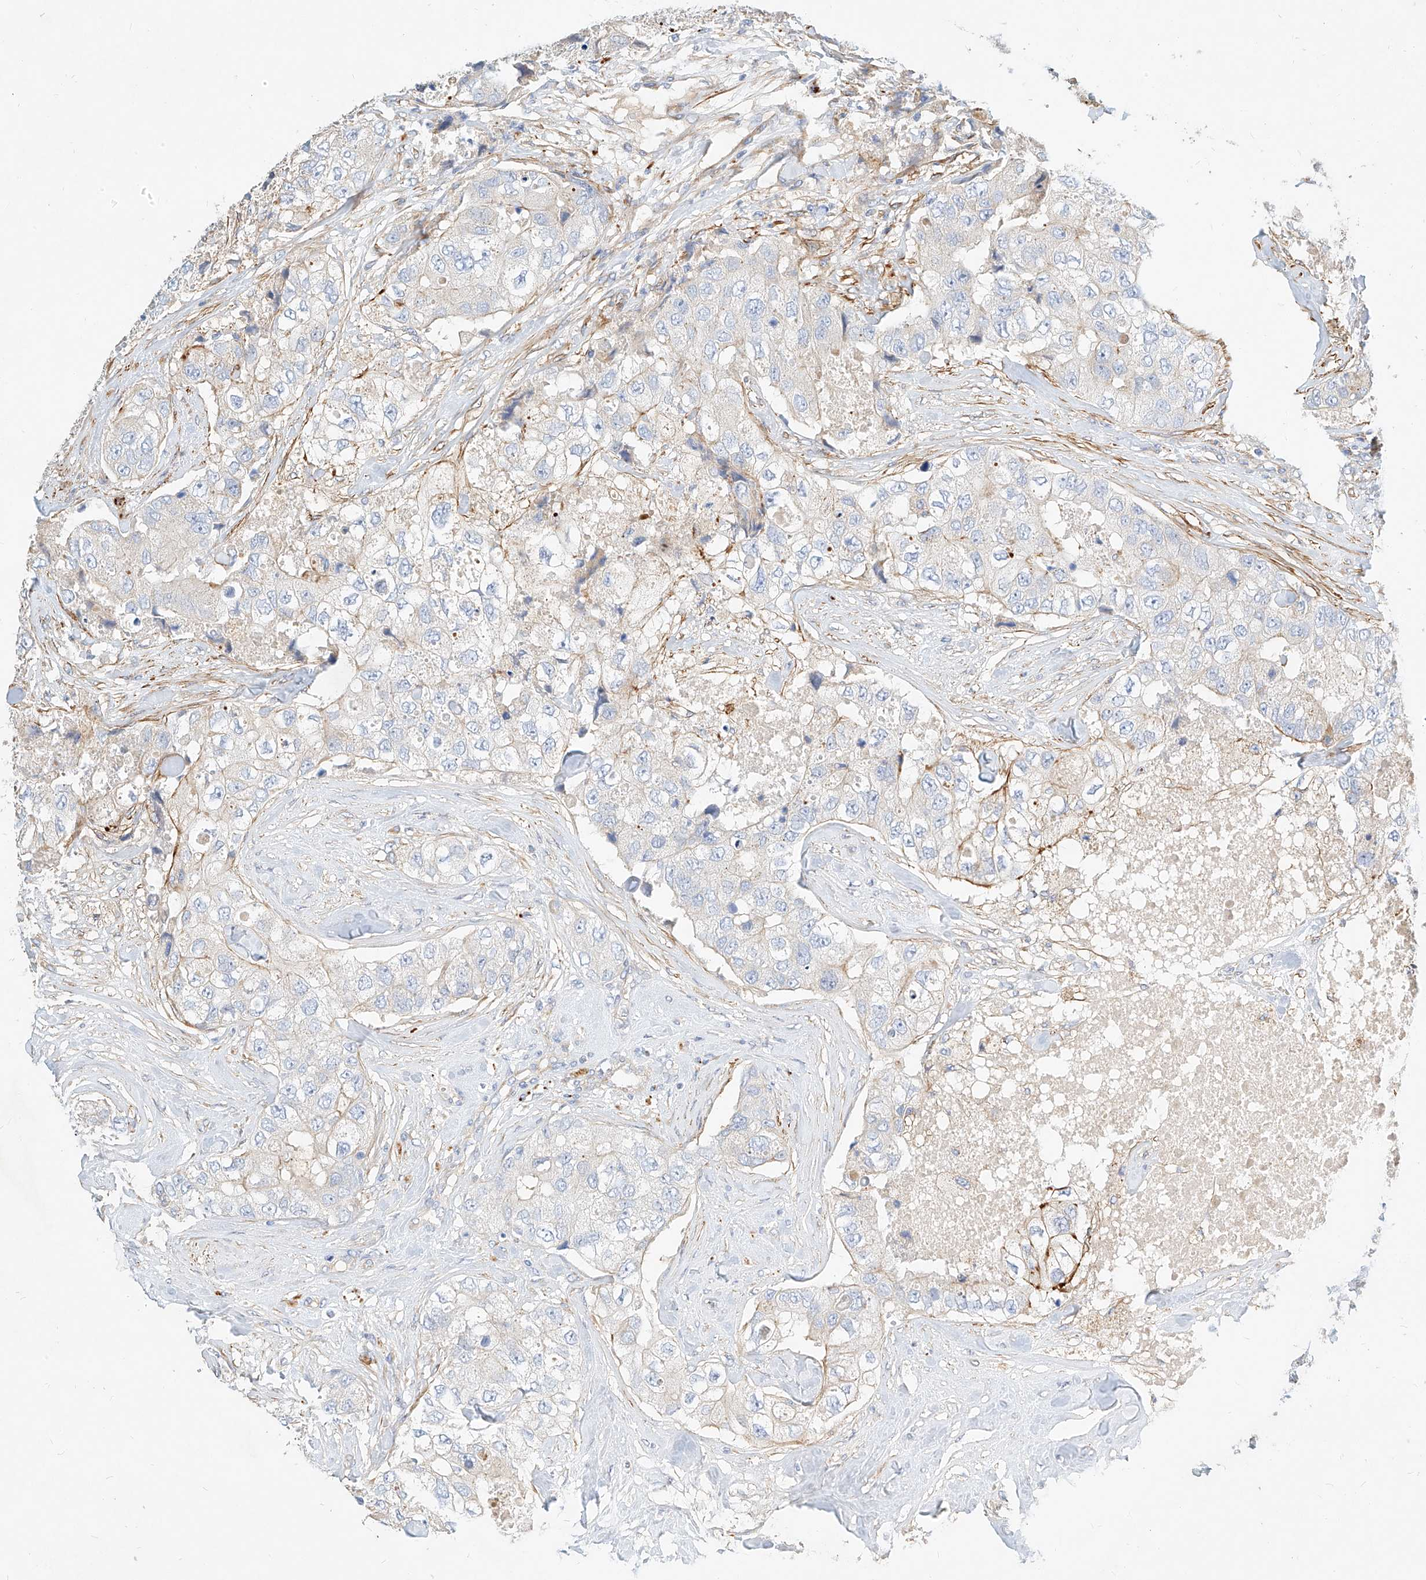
{"staining": {"intensity": "negative", "quantity": "none", "location": "none"}, "tissue": "breast cancer", "cell_type": "Tumor cells", "image_type": "cancer", "snomed": [{"axis": "morphology", "description": "Duct carcinoma"}, {"axis": "topography", "description": "Breast"}], "caption": "A histopathology image of human intraductal carcinoma (breast) is negative for staining in tumor cells. The staining was performed using DAB to visualize the protein expression in brown, while the nuclei were stained in blue with hematoxylin (Magnification: 20x).", "gene": "KCNH5", "patient": {"sex": "female", "age": 62}}